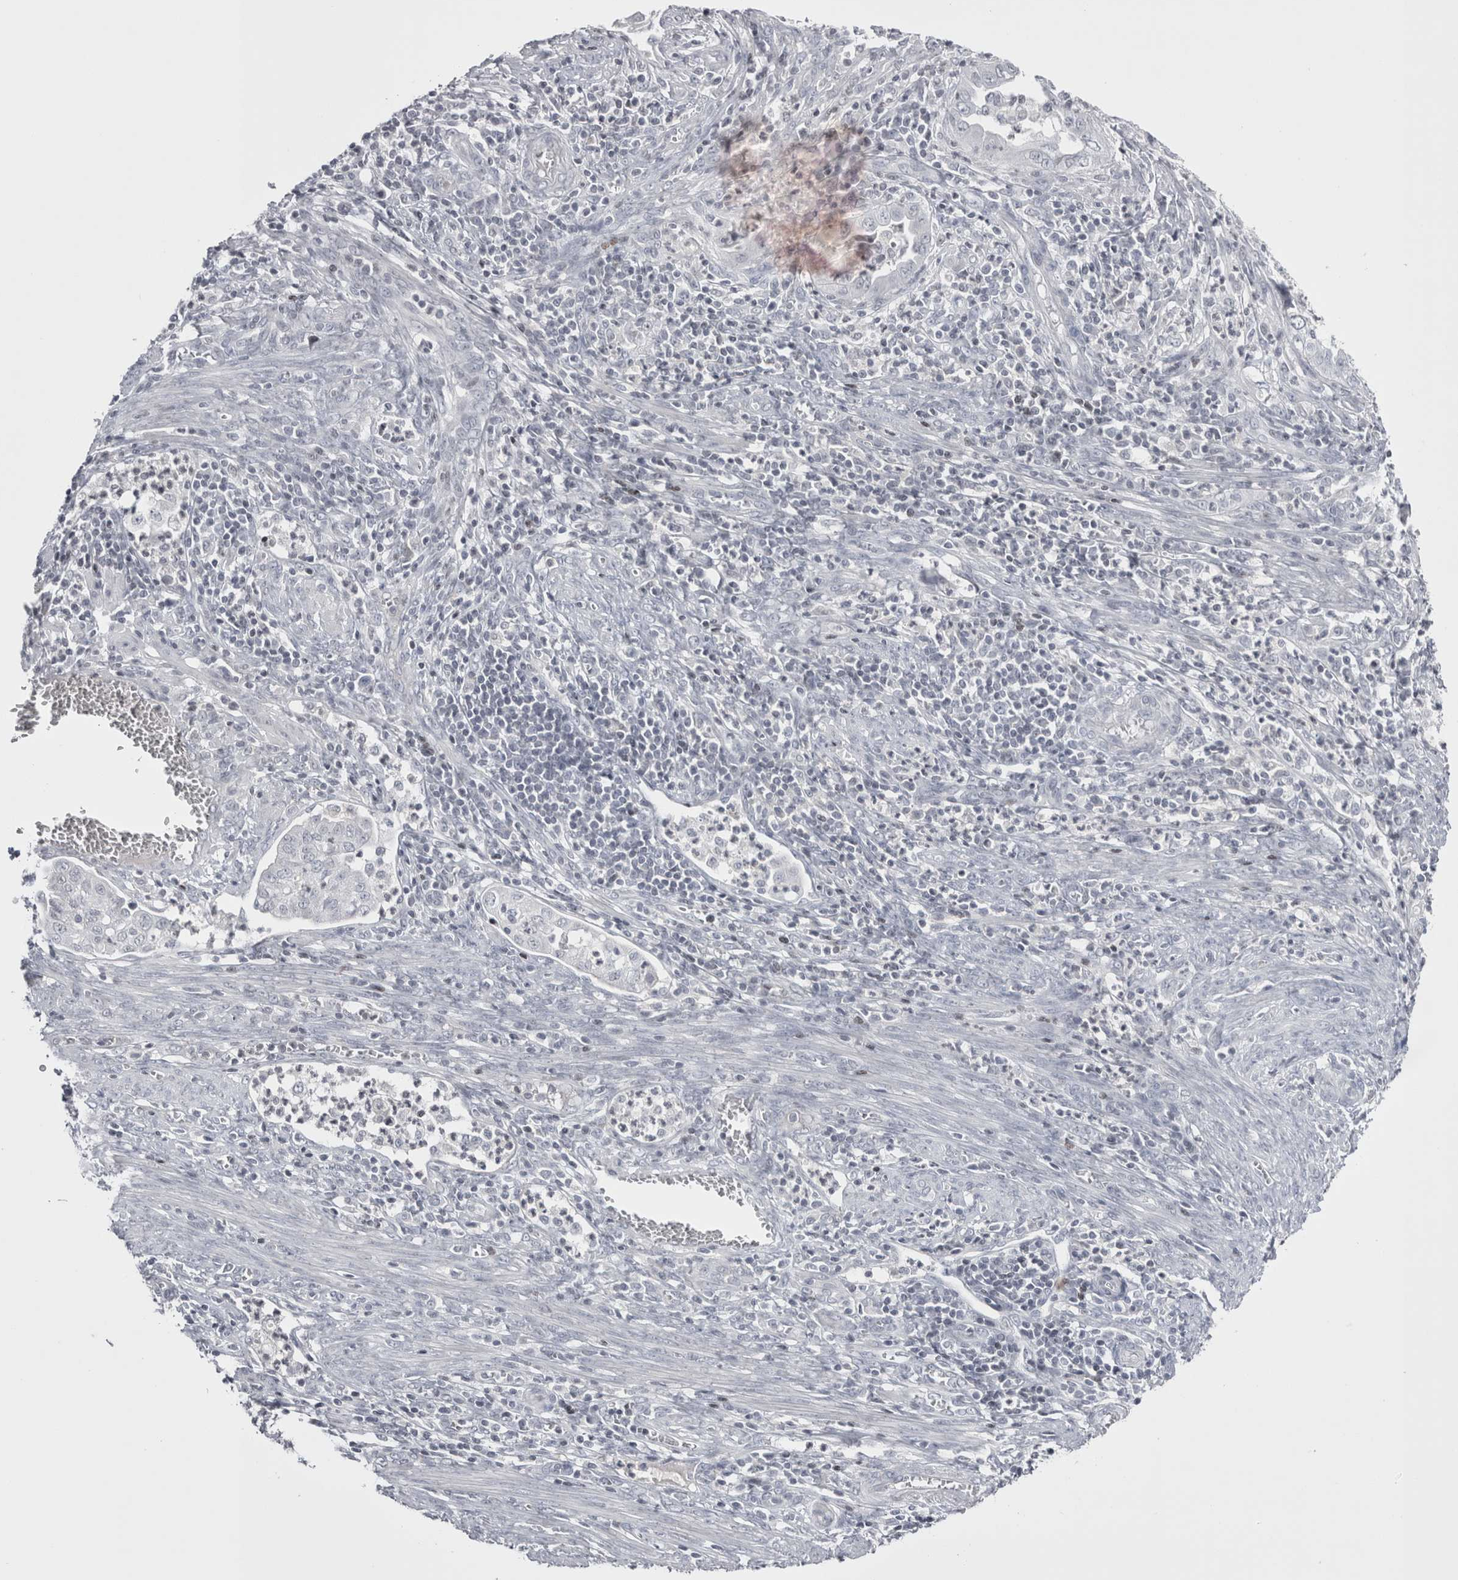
{"staining": {"intensity": "negative", "quantity": "none", "location": "none"}, "tissue": "endometrial cancer", "cell_type": "Tumor cells", "image_type": "cancer", "snomed": [{"axis": "morphology", "description": "Adenocarcinoma, NOS"}, {"axis": "topography", "description": "Endometrium"}], "caption": "Immunohistochemistry (IHC) histopathology image of human adenocarcinoma (endometrial) stained for a protein (brown), which exhibits no staining in tumor cells.", "gene": "FNDC8", "patient": {"sex": "female", "age": 51}}